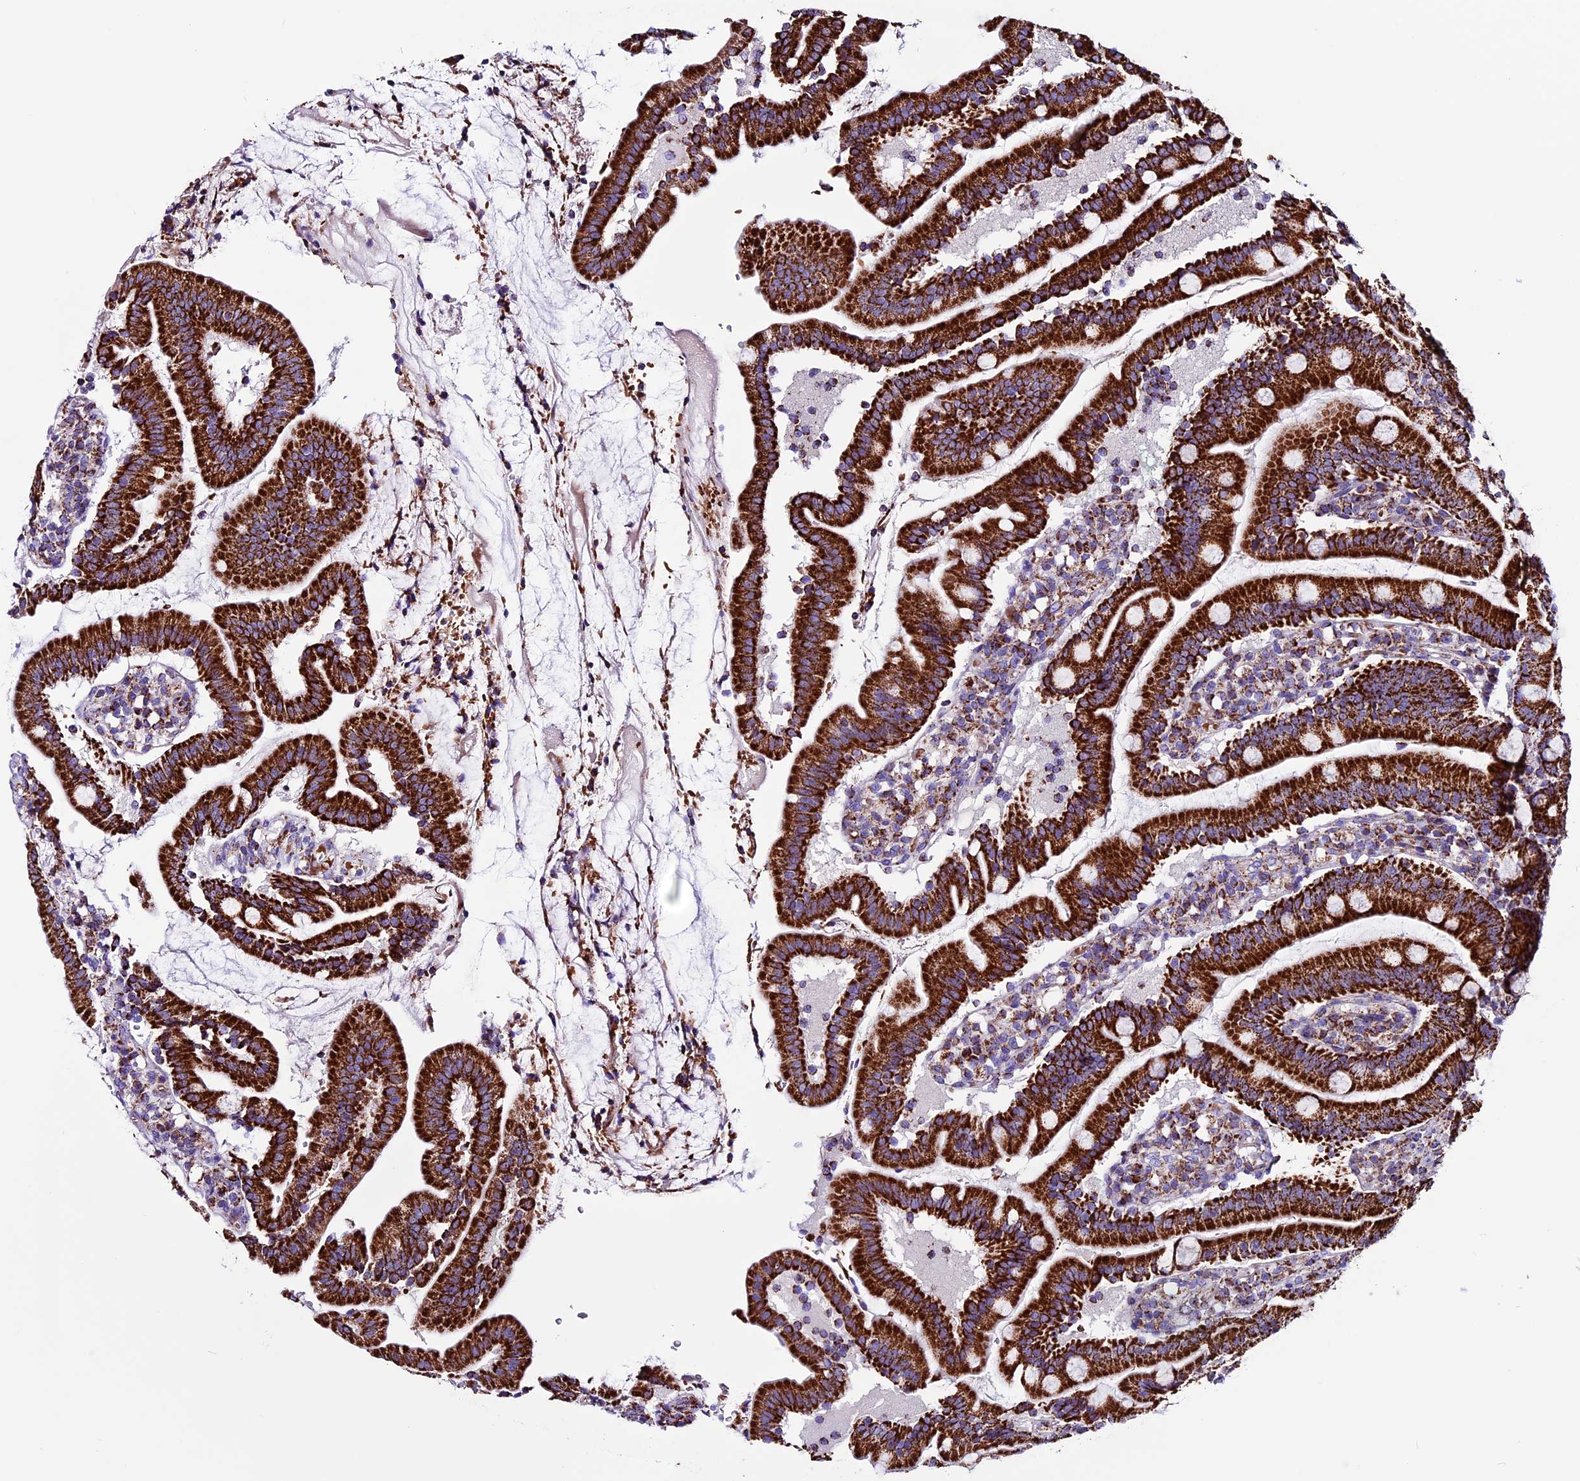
{"staining": {"intensity": "strong", "quantity": ">75%", "location": "cytoplasmic/membranous"}, "tissue": "duodenum", "cell_type": "Glandular cells", "image_type": "normal", "snomed": [{"axis": "morphology", "description": "Normal tissue, NOS"}, {"axis": "topography", "description": "Duodenum"}], "caption": "Approximately >75% of glandular cells in benign duodenum show strong cytoplasmic/membranous protein positivity as visualized by brown immunohistochemical staining.", "gene": "CX3CL1", "patient": {"sex": "female", "age": 67}}